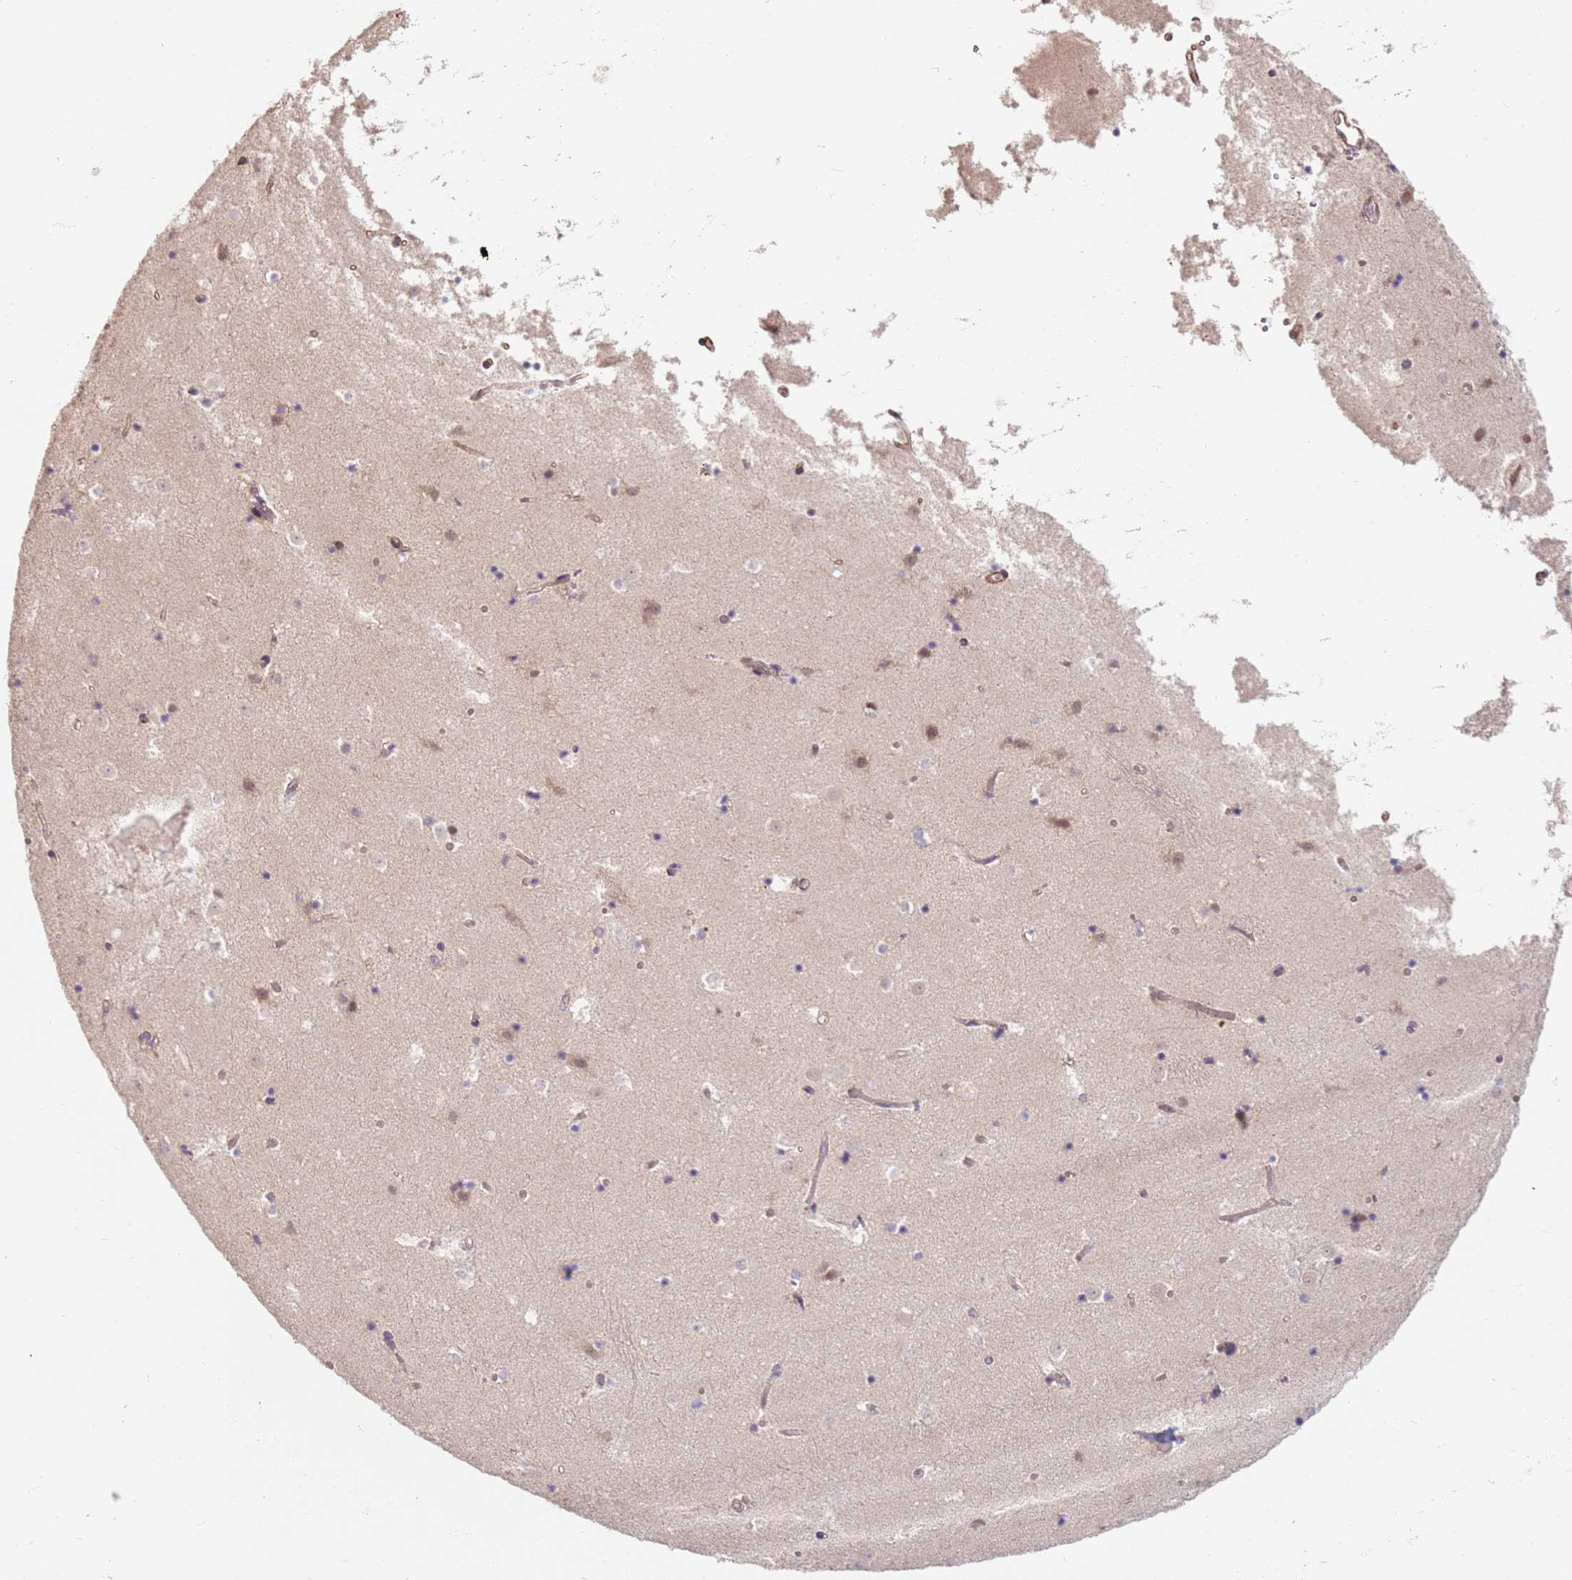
{"staining": {"intensity": "negative", "quantity": "none", "location": "none"}, "tissue": "caudate", "cell_type": "Glial cells", "image_type": "normal", "snomed": [{"axis": "morphology", "description": "Normal tissue, NOS"}, {"axis": "topography", "description": "Lateral ventricle wall"}], "caption": "This is an immunohistochemistry (IHC) histopathology image of unremarkable caudate. There is no positivity in glial cells.", "gene": "WDR93", "patient": {"sex": "female", "age": 52}}